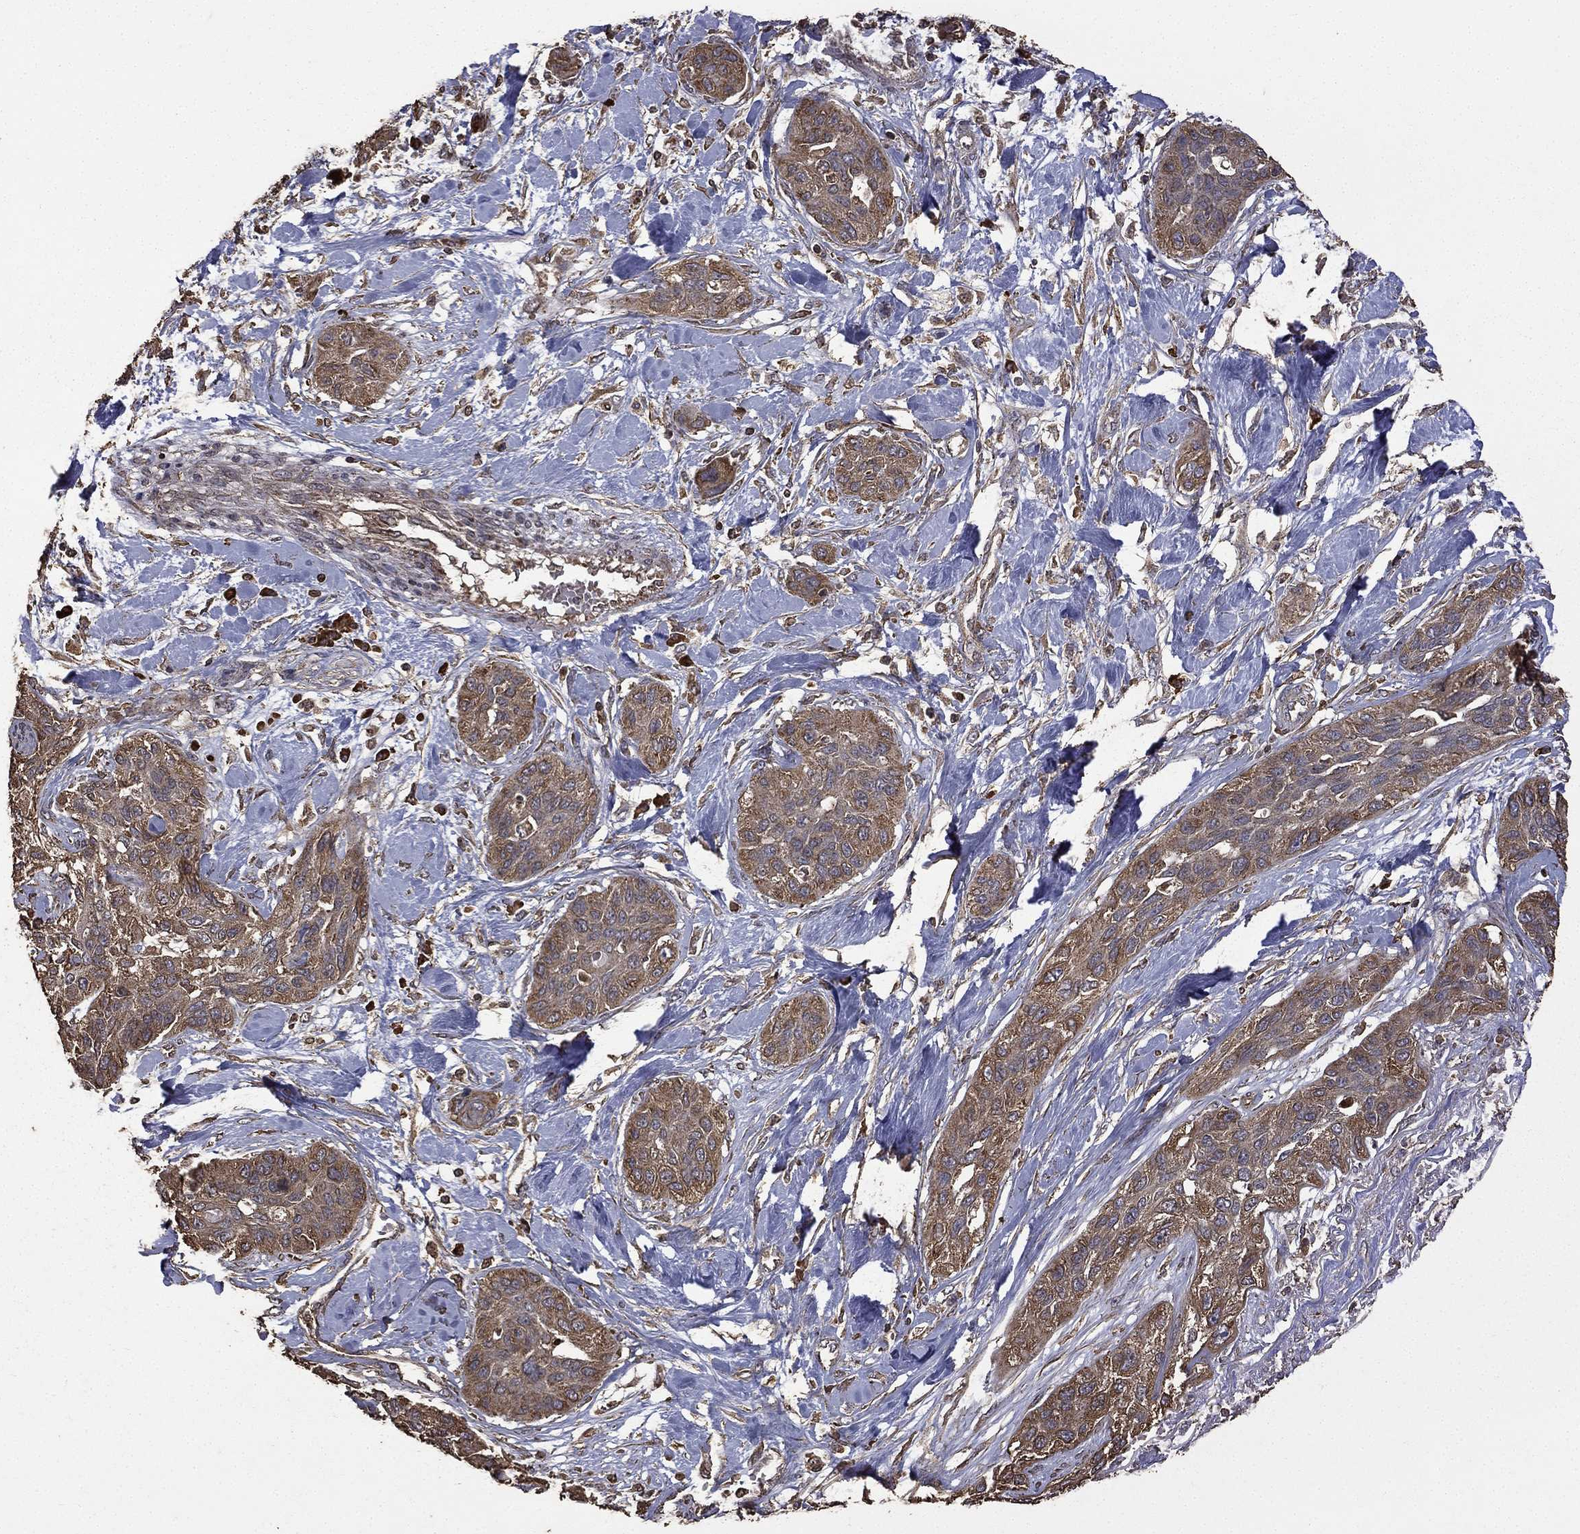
{"staining": {"intensity": "moderate", "quantity": ">75%", "location": "cytoplasmic/membranous"}, "tissue": "lung cancer", "cell_type": "Tumor cells", "image_type": "cancer", "snomed": [{"axis": "morphology", "description": "Squamous cell carcinoma, NOS"}, {"axis": "topography", "description": "Lung"}], "caption": "This is a photomicrograph of IHC staining of squamous cell carcinoma (lung), which shows moderate staining in the cytoplasmic/membranous of tumor cells.", "gene": "METTL27", "patient": {"sex": "female", "age": 70}}